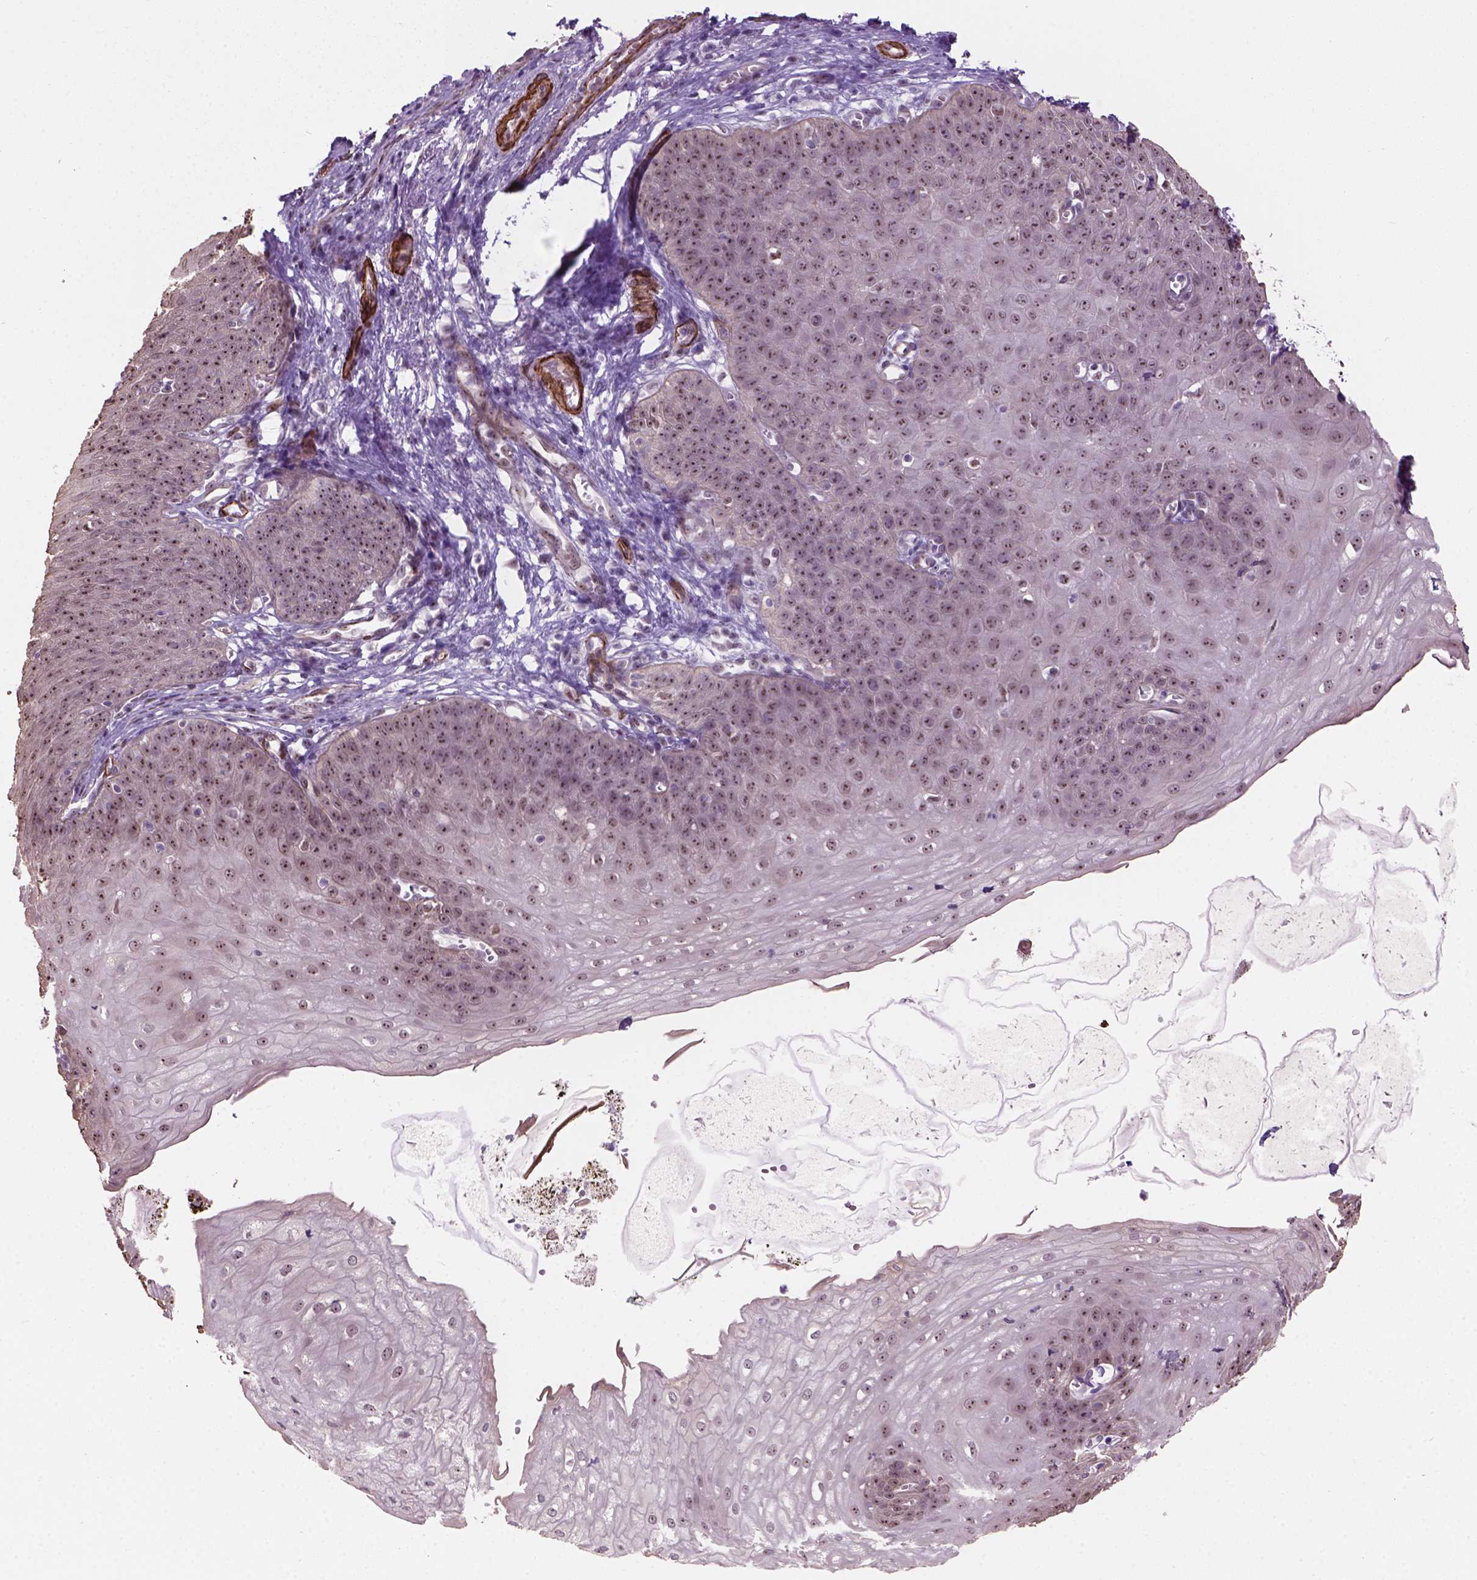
{"staining": {"intensity": "moderate", "quantity": ">75%", "location": "nuclear"}, "tissue": "esophagus", "cell_type": "Squamous epithelial cells", "image_type": "normal", "snomed": [{"axis": "morphology", "description": "Normal tissue, NOS"}, {"axis": "topography", "description": "Esophagus"}], "caption": "Immunohistochemical staining of benign esophagus reveals moderate nuclear protein positivity in approximately >75% of squamous epithelial cells. The protein is stained brown, and the nuclei are stained in blue (DAB (3,3'-diaminobenzidine) IHC with brightfield microscopy, high magnification).", "gene": "RRS1", "patient": {"sex": "male", "age": 71}}